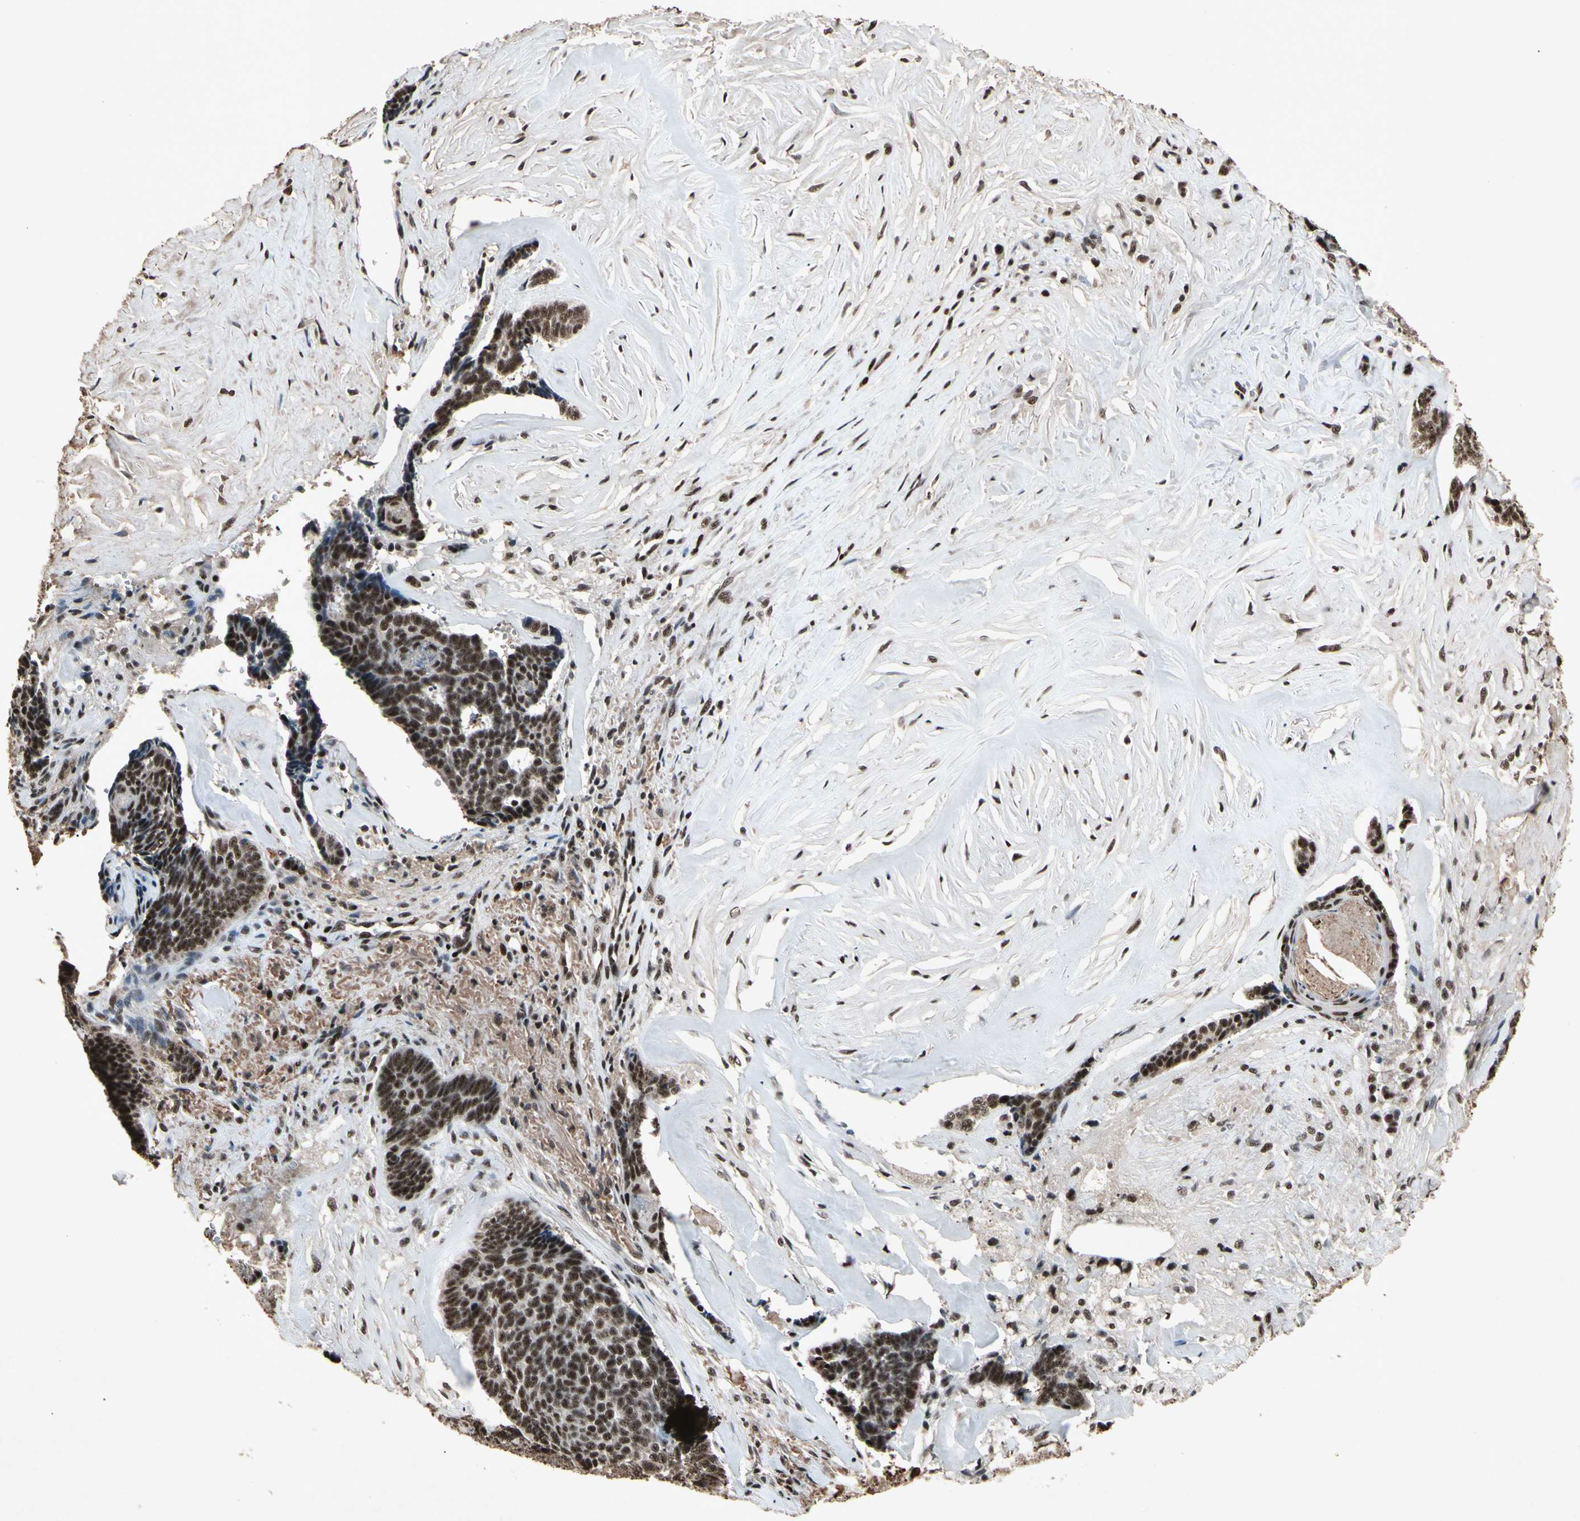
{"staining": {"intensity": "strong", "quantity": ">75%", "location": "nuclear"}, "tissue": "skin cancer", "cell_type": "Tumor cells", "image_type": "cancer", "snomed": [{"axis": "morphology", "description": "Basal cell carcinoma"}, {"axis": "topography", "description": "Skin"}], "caption": "Brown immunohistochemical staining in human skin cancer exhibits strong nuclear staining in approximately >75% of tumor cells.", "gene": "TBX2", "patient": {"sex": "male", "age": 84}}